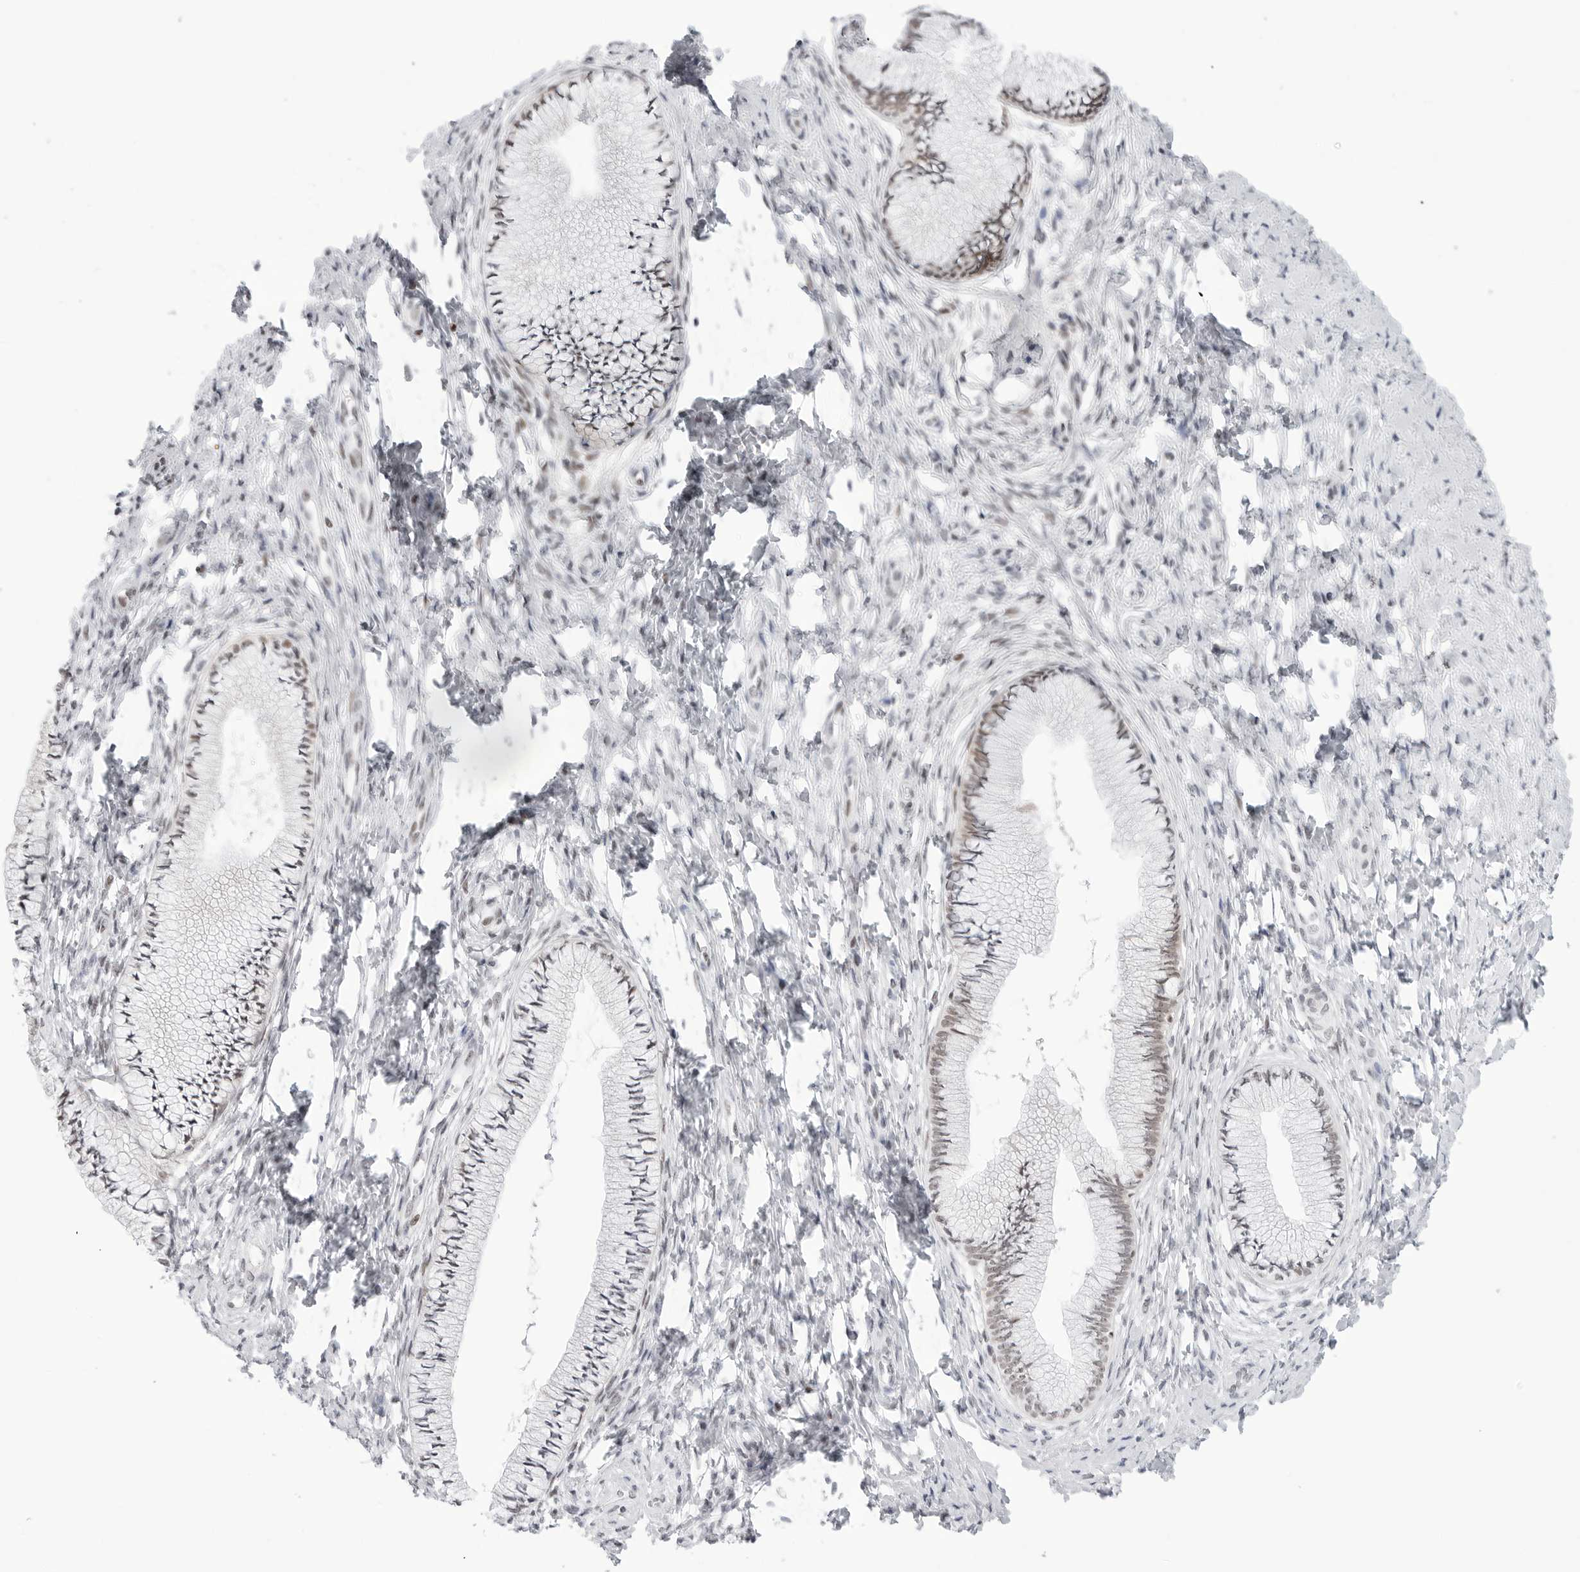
{"staining": {"intensity": "weak", "quantity": "<25%", "location": "nuclear"}, "tissue": "cervix", "cell_type": "Glandular cells", "image_type": "normal", "snomed": [{"axis": "morphology", "description": "Normal tissue, NOS"}, {"axis": "topography", "description": "Cervix"}], "caption": "Glandular cells show no significant protein staining in unremarkable cervix. (IHC, brightfield microscopy, high magnification).", "gene": "C1orf162", "patient": {"sex": "female", "age": 36}}